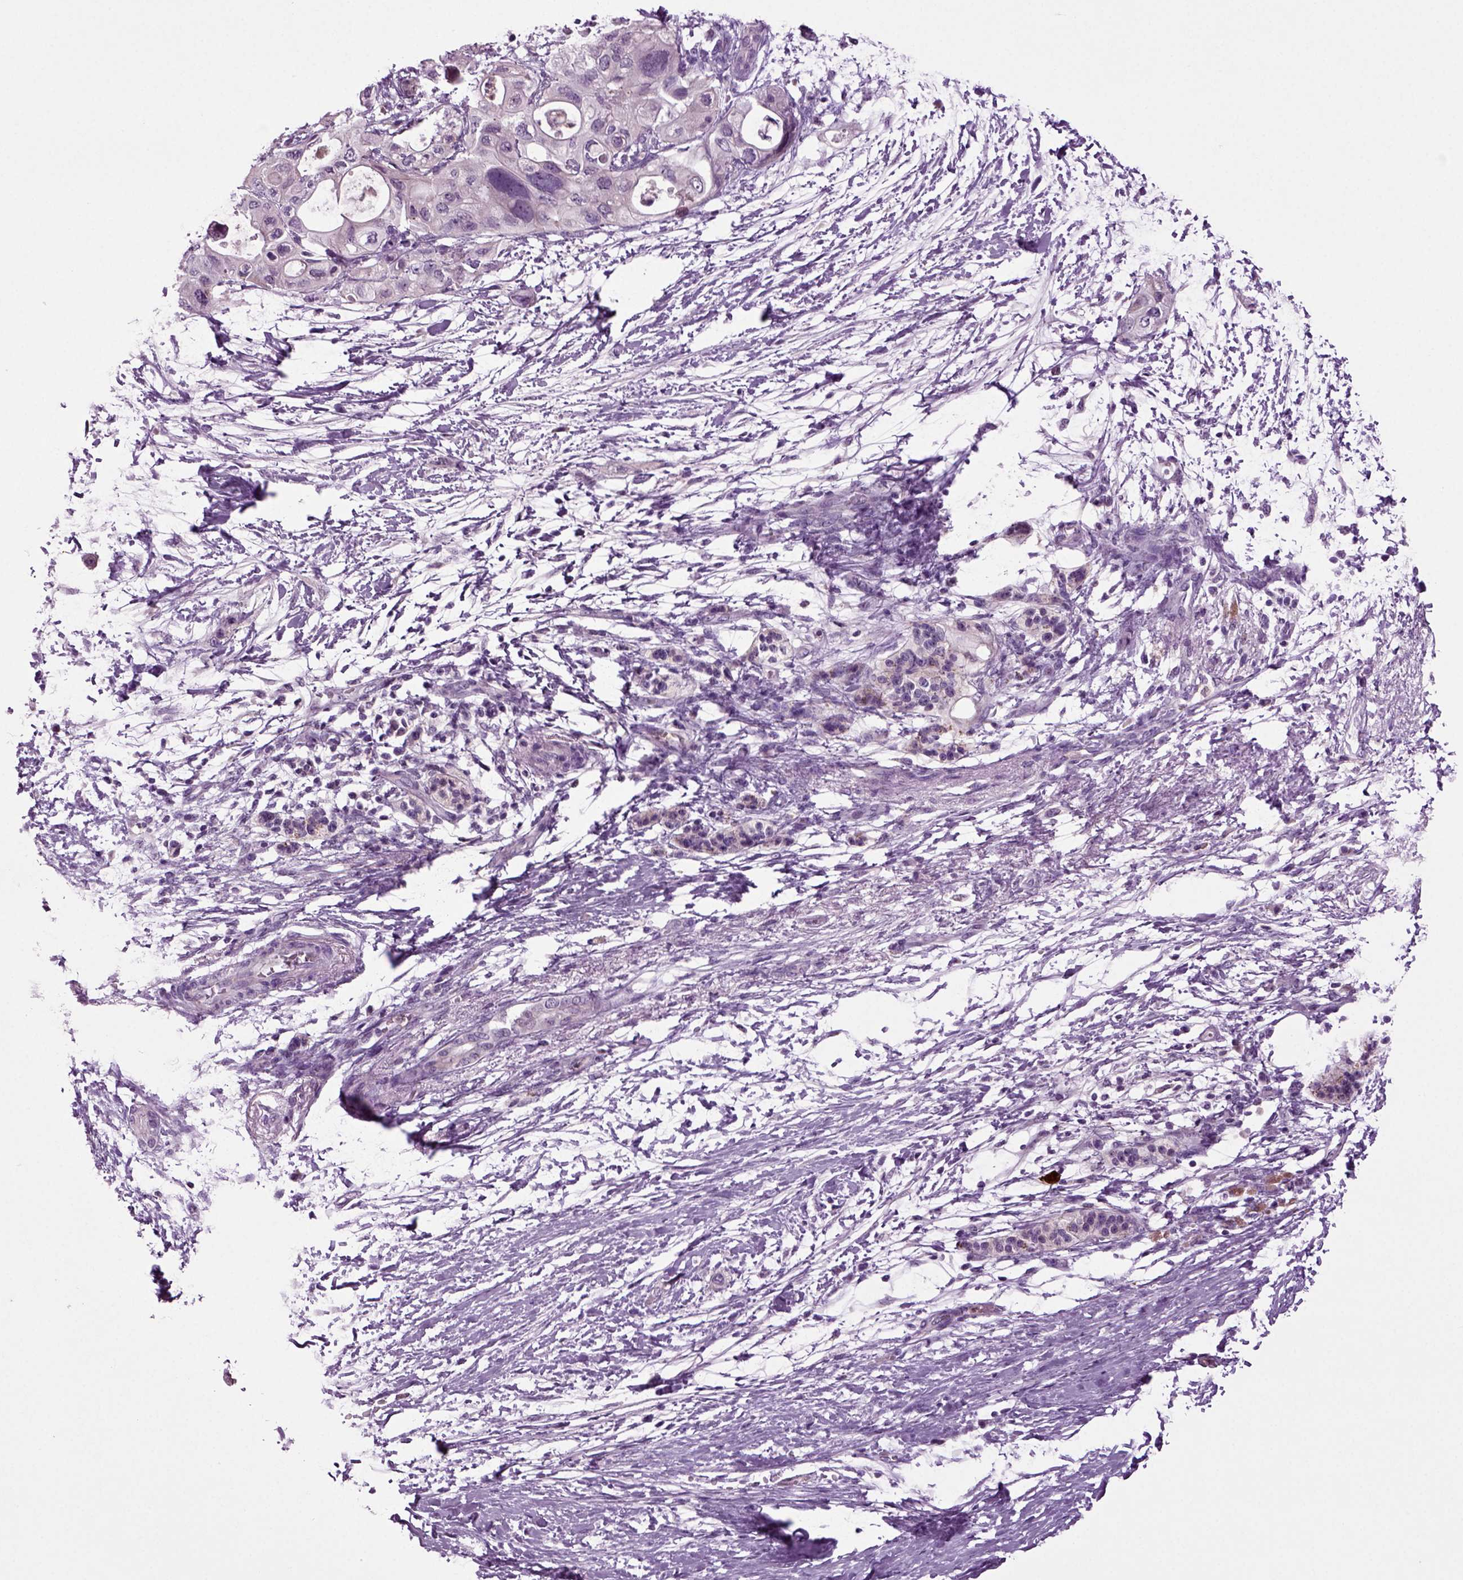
{"staining": {"intensity": "negative", "quantity": "none", "location": "none"}, "tissue": "pancreatic cancer", "cell_type": "Tumor cells", "image_type": "cancer", "snomed": [{"axis": "morphology", "description": "Adenocarcinoma, NOS"}, {"axis": "topography", "description": "Pancreas"}], "caption": "An image of pancreatic cancer stained for a protein exhibits no brown staining in tumor cells.", "gene": "FGF11", "patient": {"sex": "female", "age": 72}}